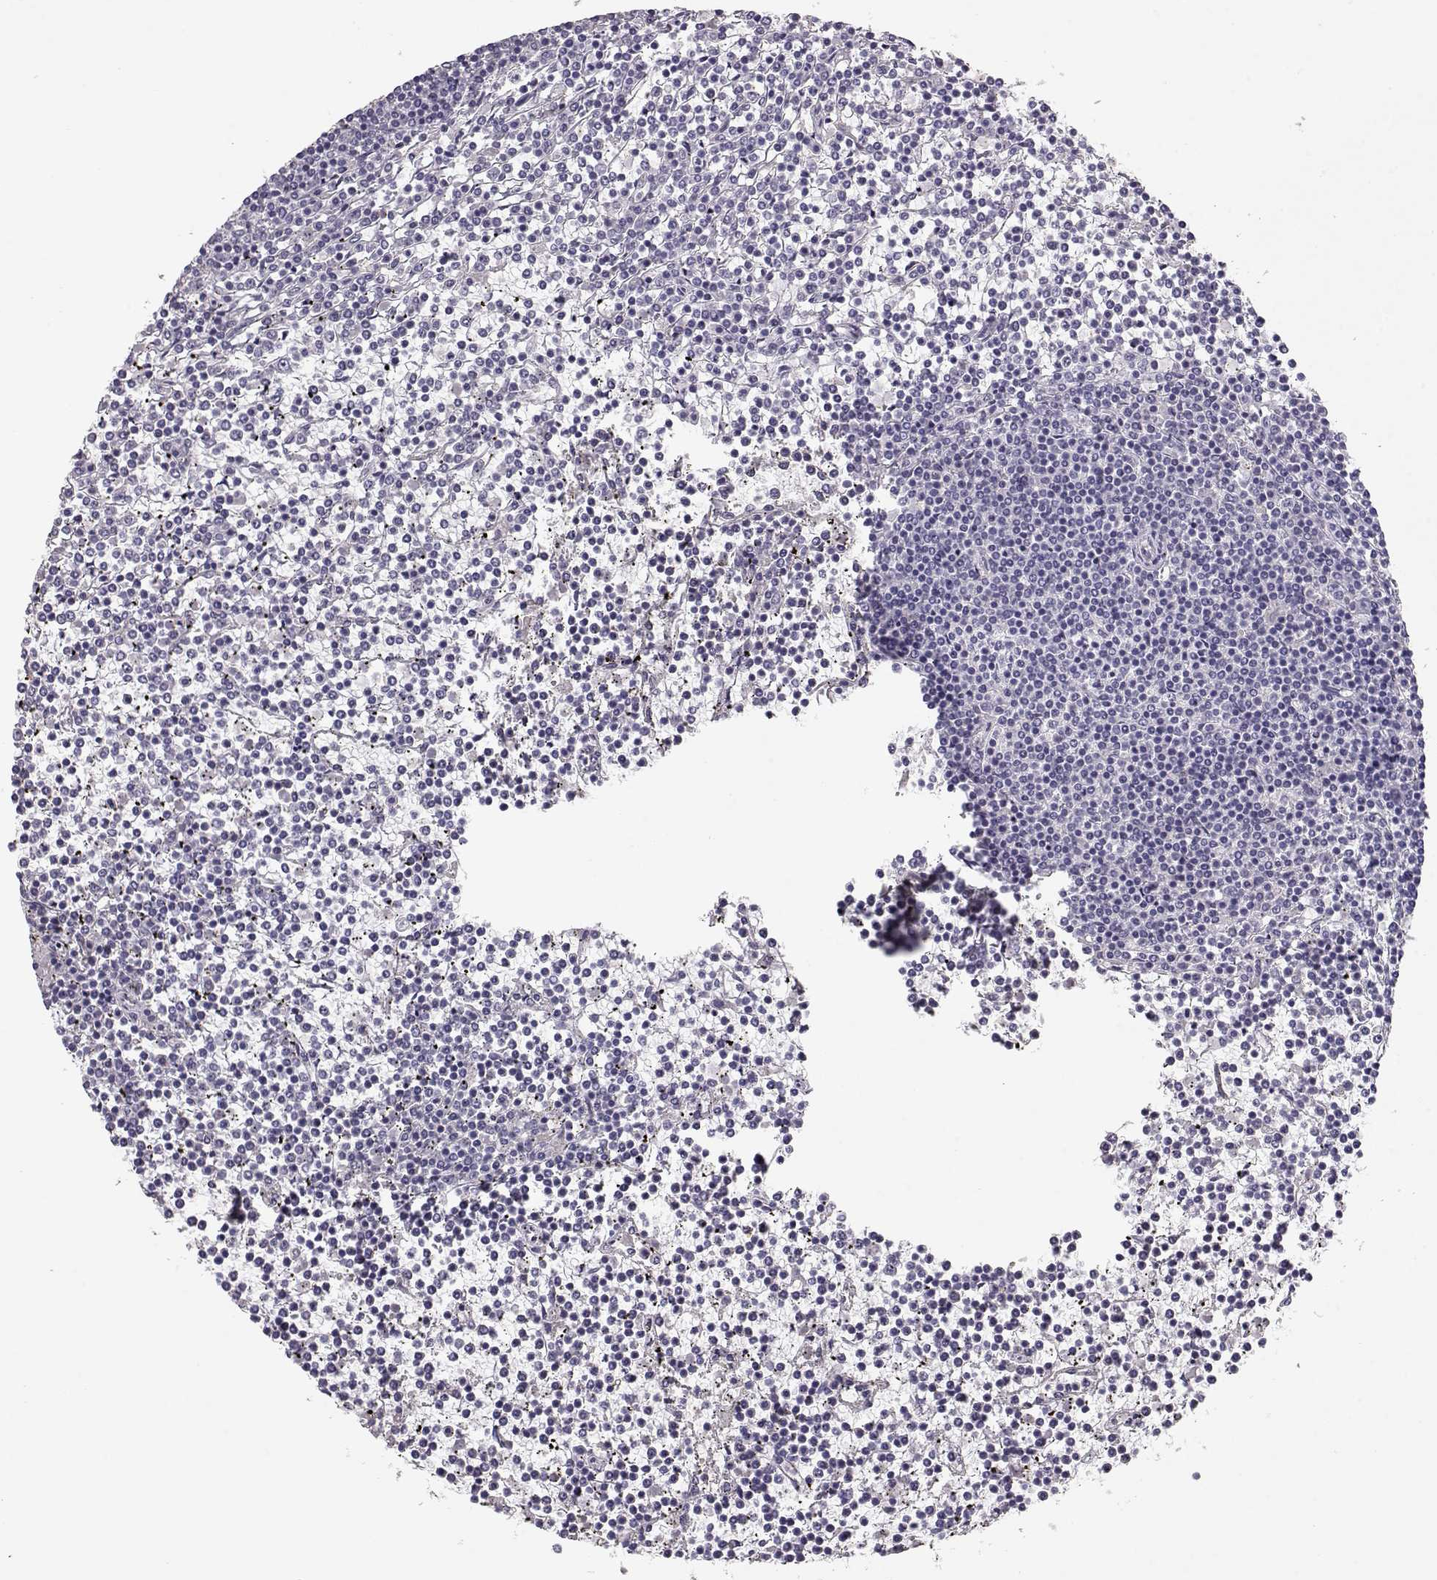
{"staining": {"intensity": "negative", "quantity": "none", "location": "none"}, "tissue": "lymphoma", "cell_type": "Tumor cells", "image_type": "cancer", "snomed": [{"axis": "morphology", "description": "Malignant lymphoma, non-Hodgkin's type, Low grade"}, {"axis": "topography", "description": "Spleen"}], "caption": "There is no significant positivity in tumor cells of lymphoma. (Immunohistochemistry (ihc), brightfield microscopy, high magnification).", "gene": "SLC18A1", "patient": {"sex": "female", "age": 19}}